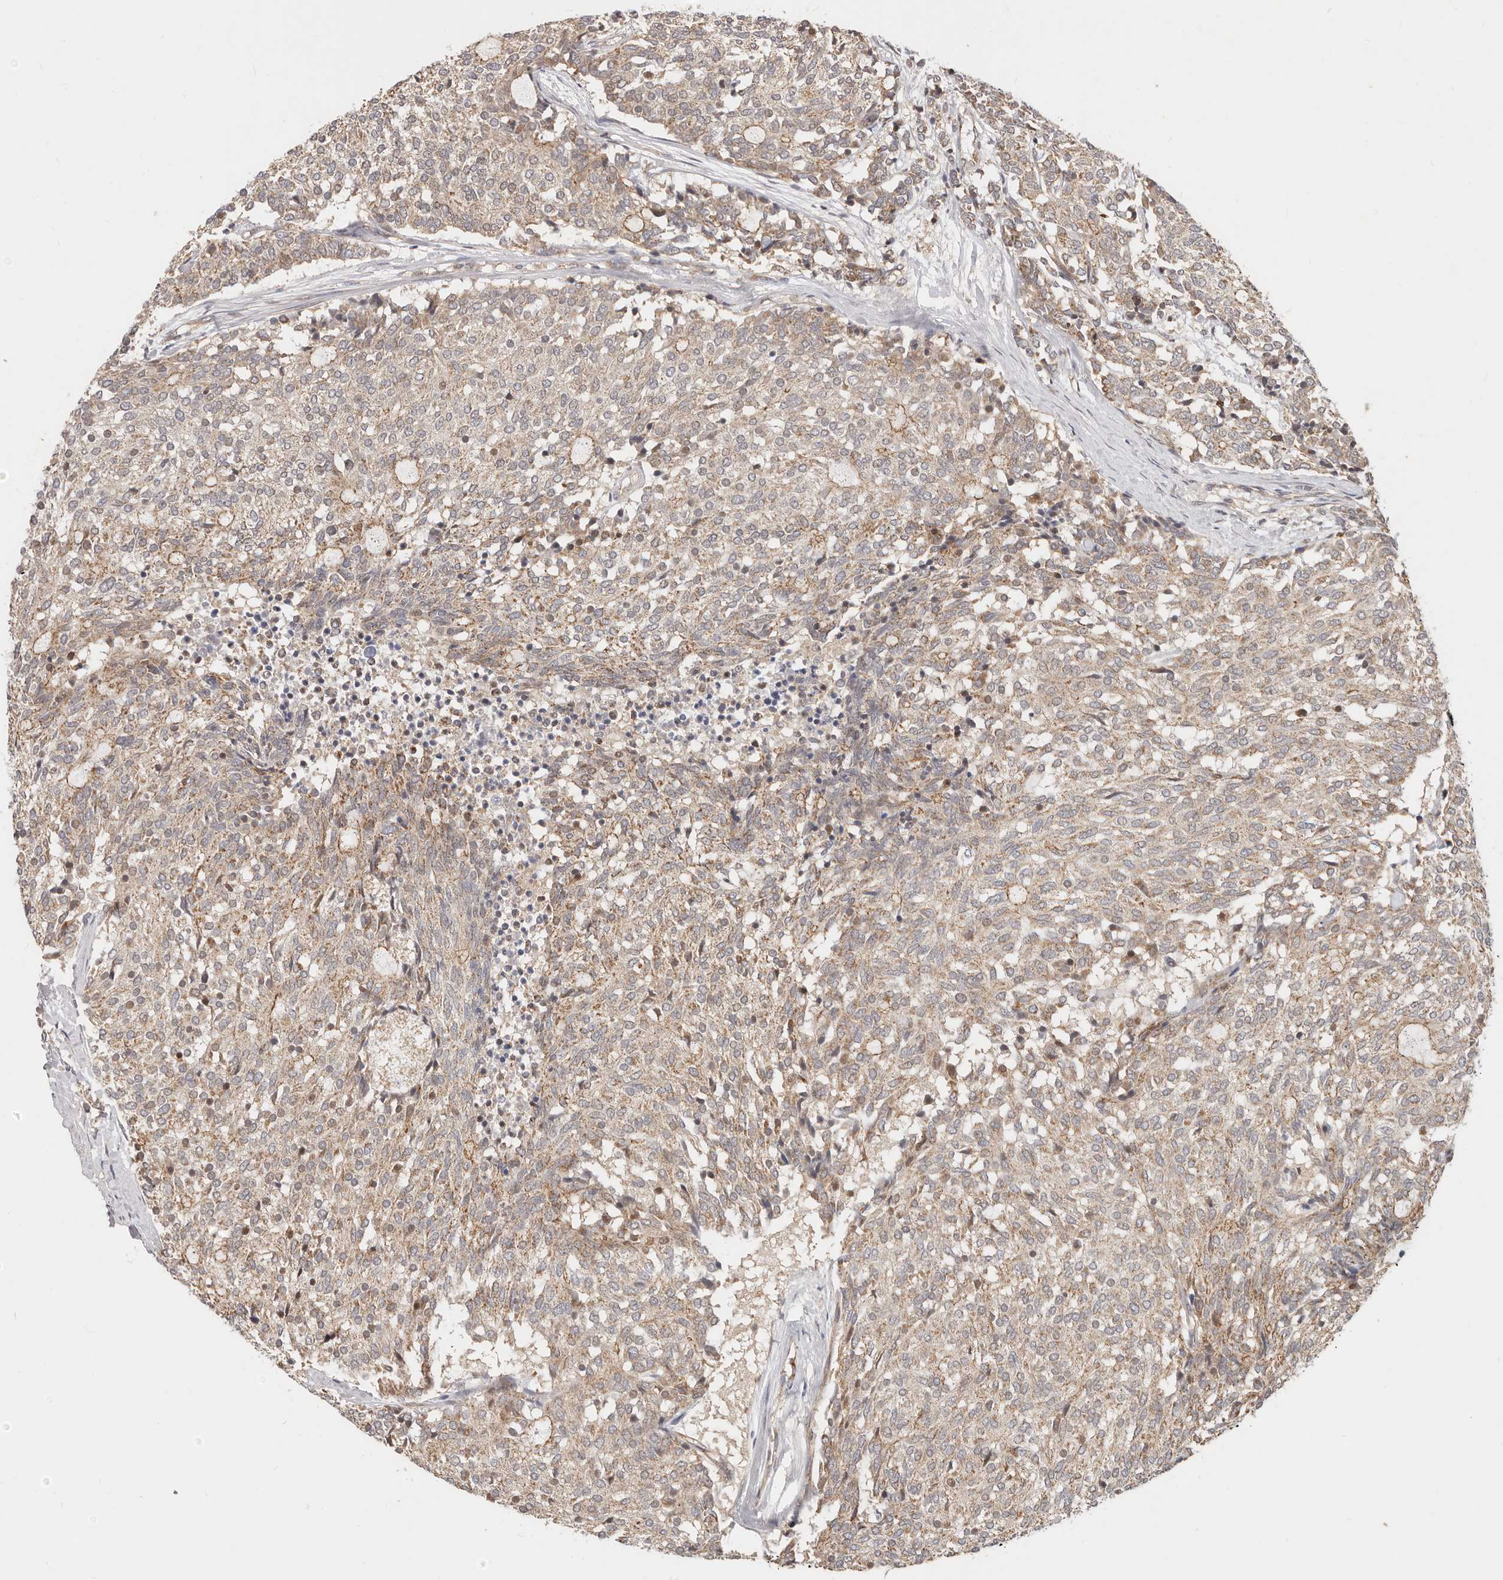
{"staining": {"intensity": "weak", "quantity": ">75%", "location": "cytoplasmic/membranous"}, "tissue": "carcinoid", "cell_type": "Tumor cells", "image_type": "cancer", "snomed": [{"axis": "morphology", "description": "Carcinoid, malignant, NOS"}, {"axis": "topography", "description": "Pancreas"}], "caption": "A low amount of weak cytoplasmic/membranous positivity is present in approximately >75% of tumor cells in carcinoid tissue. (DAB (3,3'-diaminobenzidine) IHC, brown staining for protein, blue staining for nuclei).", "gene": "USP49", "patient": {"sex": "female", "age": 54}}